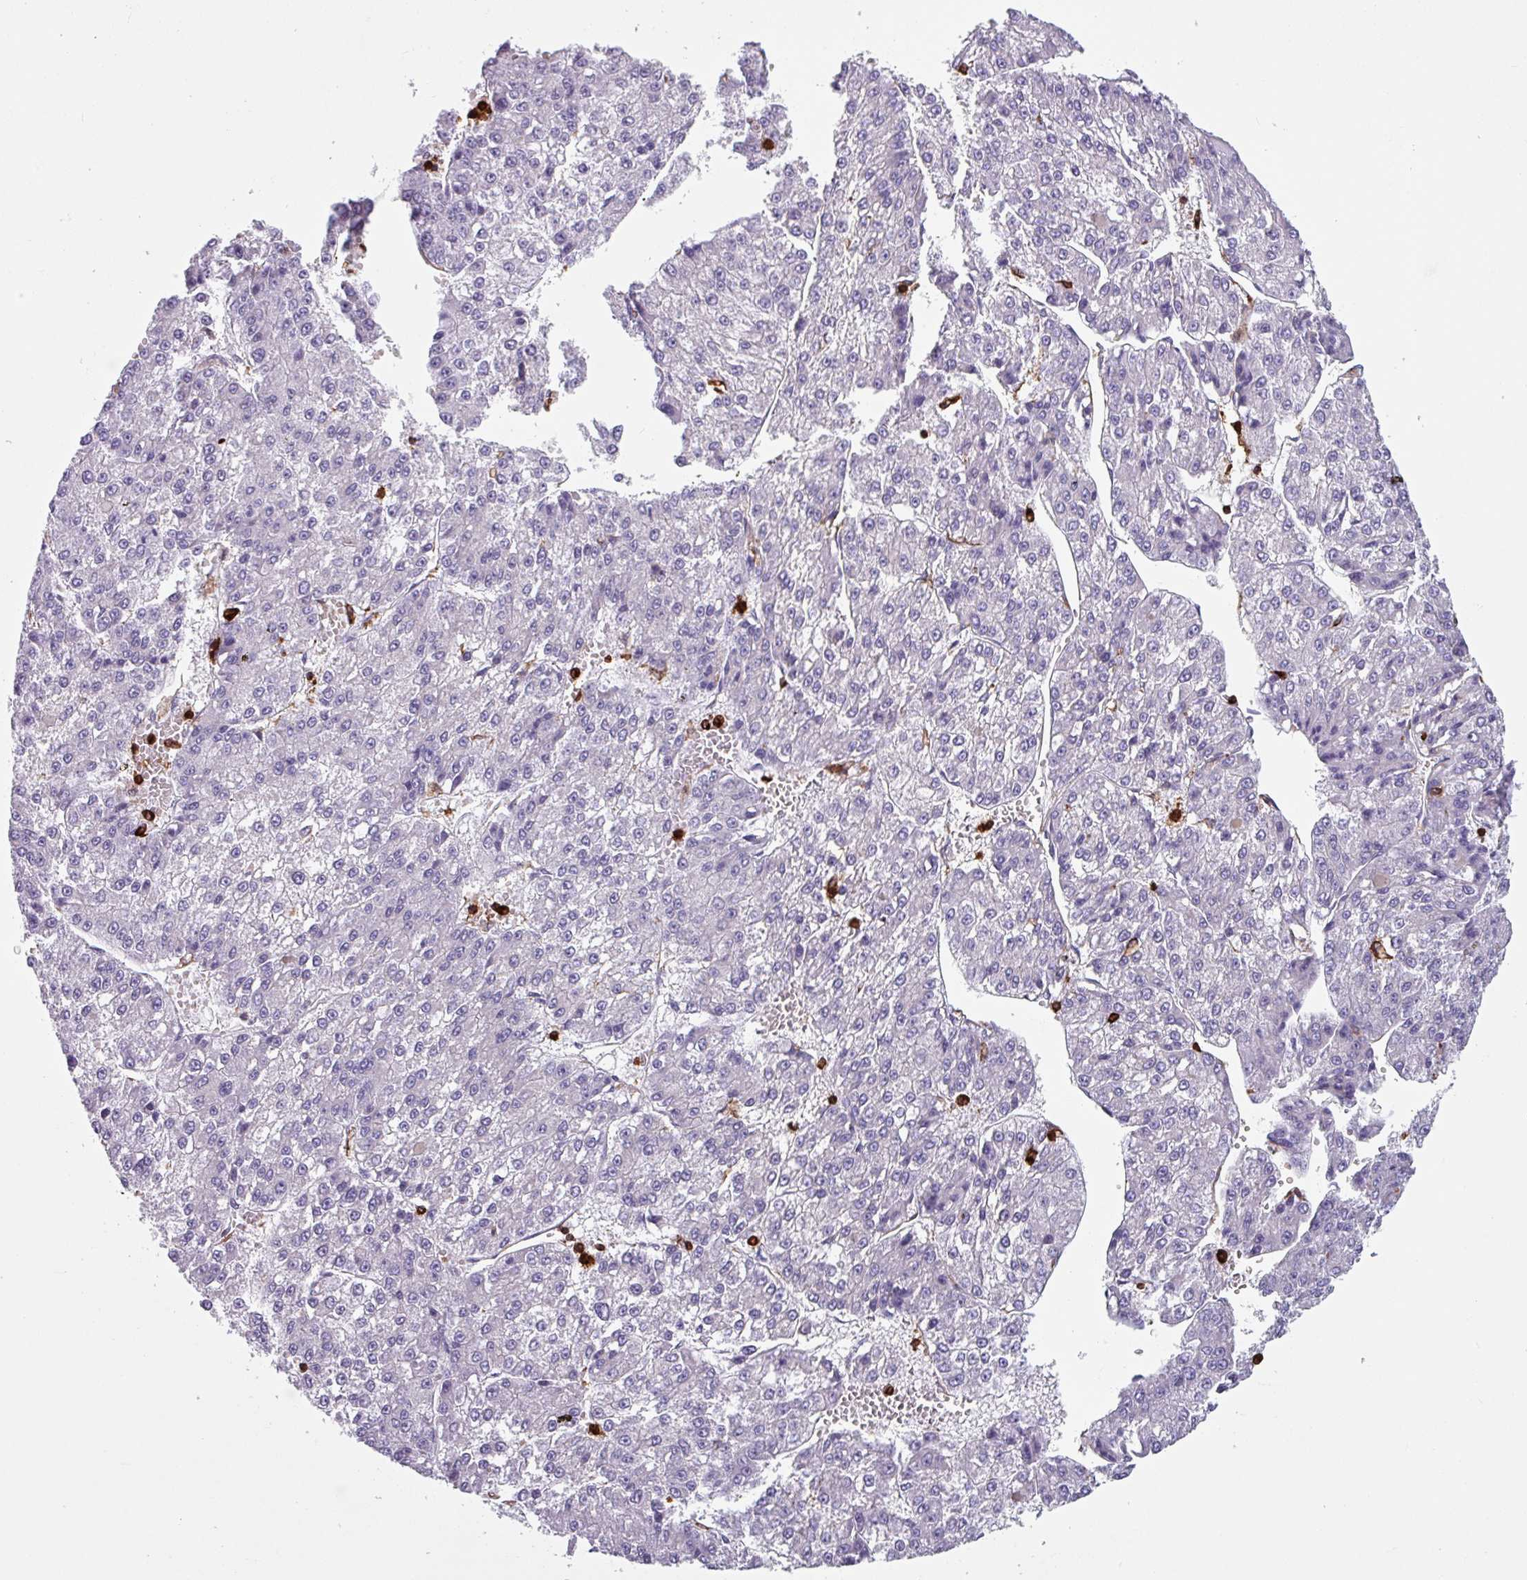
{"staining": {"intensity": "negative", "quantity": "none", "location": "none"}, "tissue": "liver cancer", "cell_type": "Tumor cells", "image_type": "cancer", "snomed": [{"axis": "morphology", "description": "Carcinoma, Hepatocellular, NOS"}, {"axis": "topography", "description": "Liver"}], "caption": "This is an IHC micrograph of human hepatocellular carcinoma (liver). There is no positivity in tumor cells.", "gene": "EXOSC5", "patient": {"sex": "female", "age": 73}}